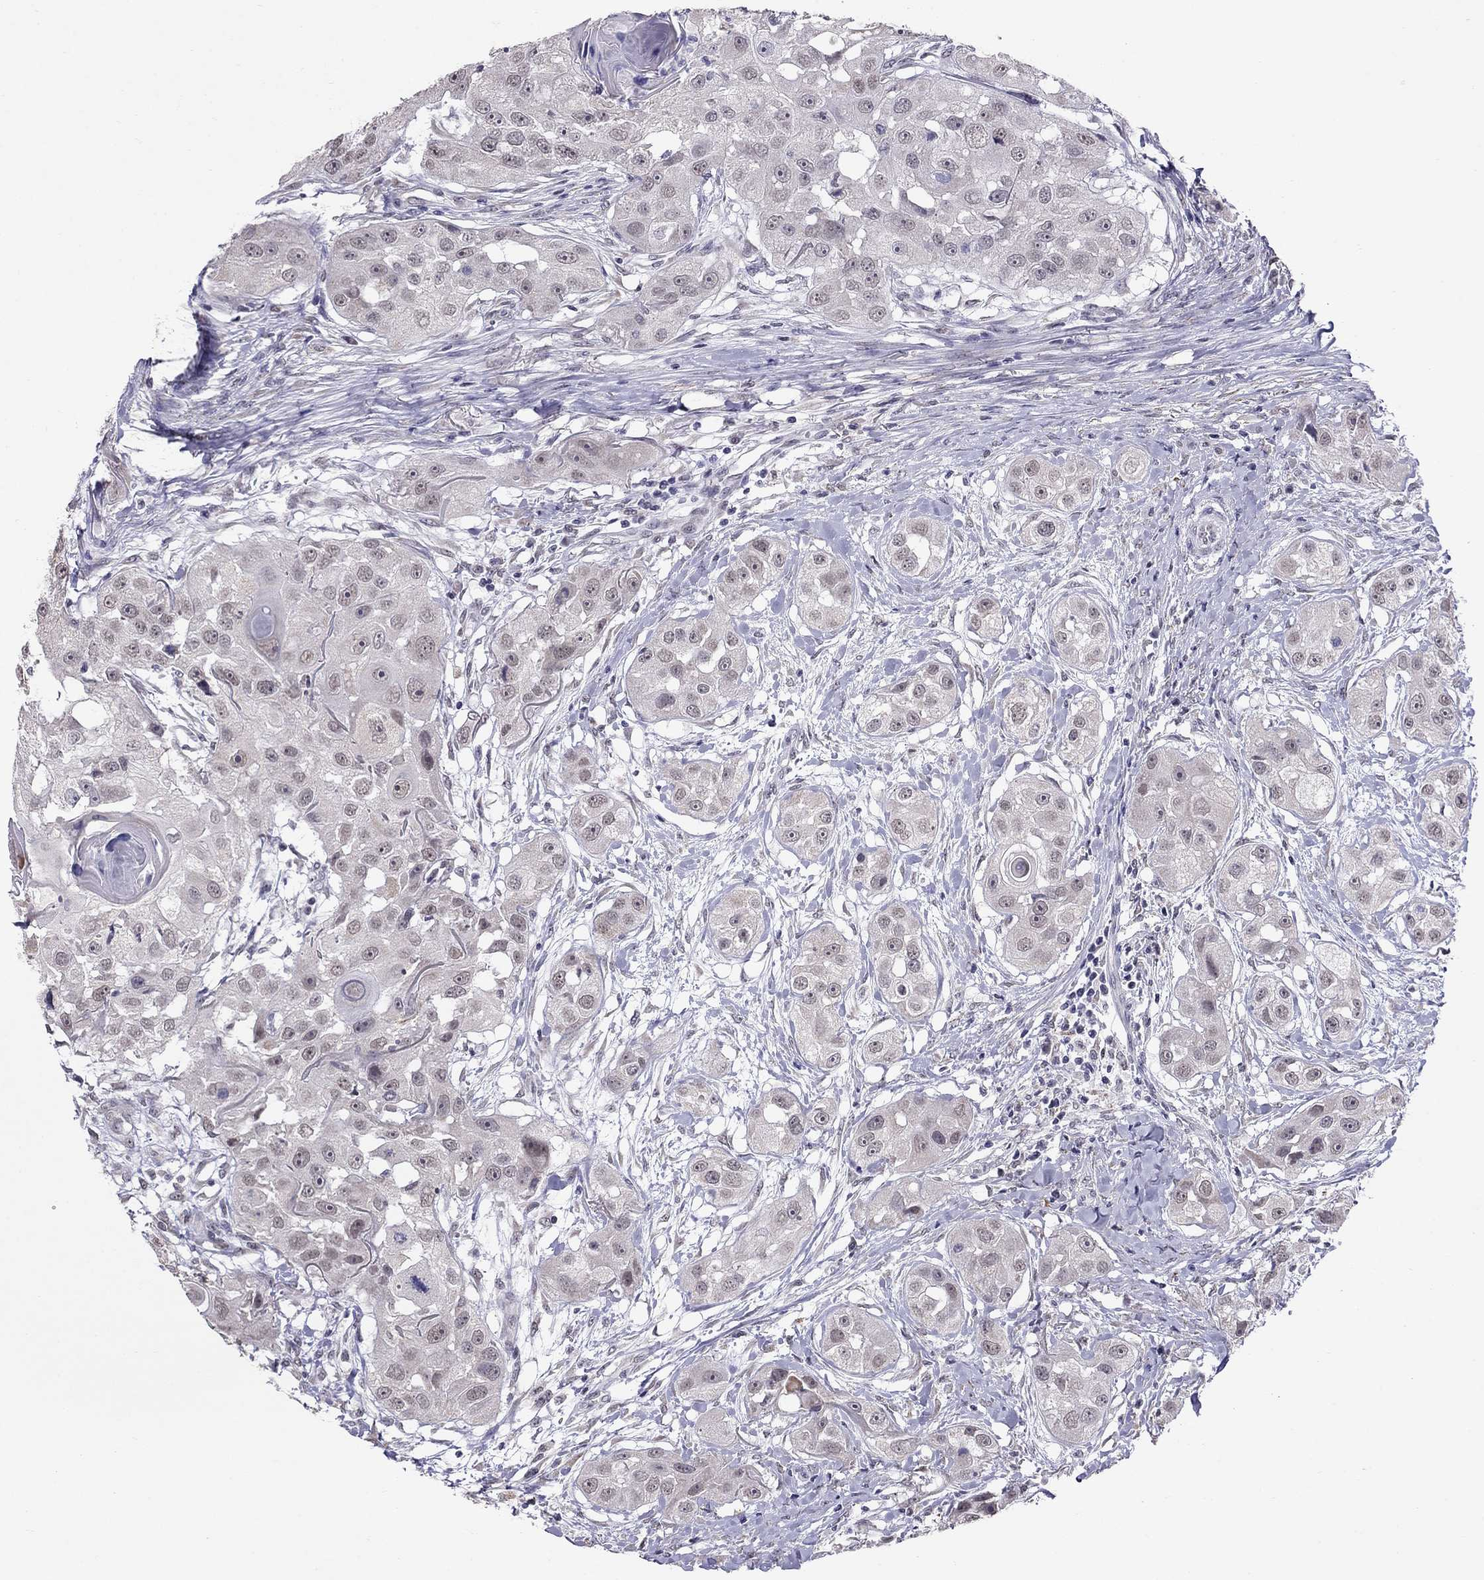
{"staining": {"intensity": "negative", "quantity": "none", "location": "none"}, "tissue": "head and neck cancer", "cell_type": "Tumor cells", "image_type": "cancer", "snomed": [{"axis": "morphology", "description": "Squamous cell carcinoma, NOS"}, {"axis": "topography", "description": "Head-Neck"}], "caption": "An immunohistochemistry (IHC) photomicrograph of head and neck cancer is shown. There is no staining in tumor cells of head and neck cancer. Brightfield microscopy of IHC stained with DAB (3,3'-diaminobenzidine) (brown) and hematoxylin (blue), captured at high magnification.", "gene": "MYO3B", "patient": {"sex": "male", "age": 51}}